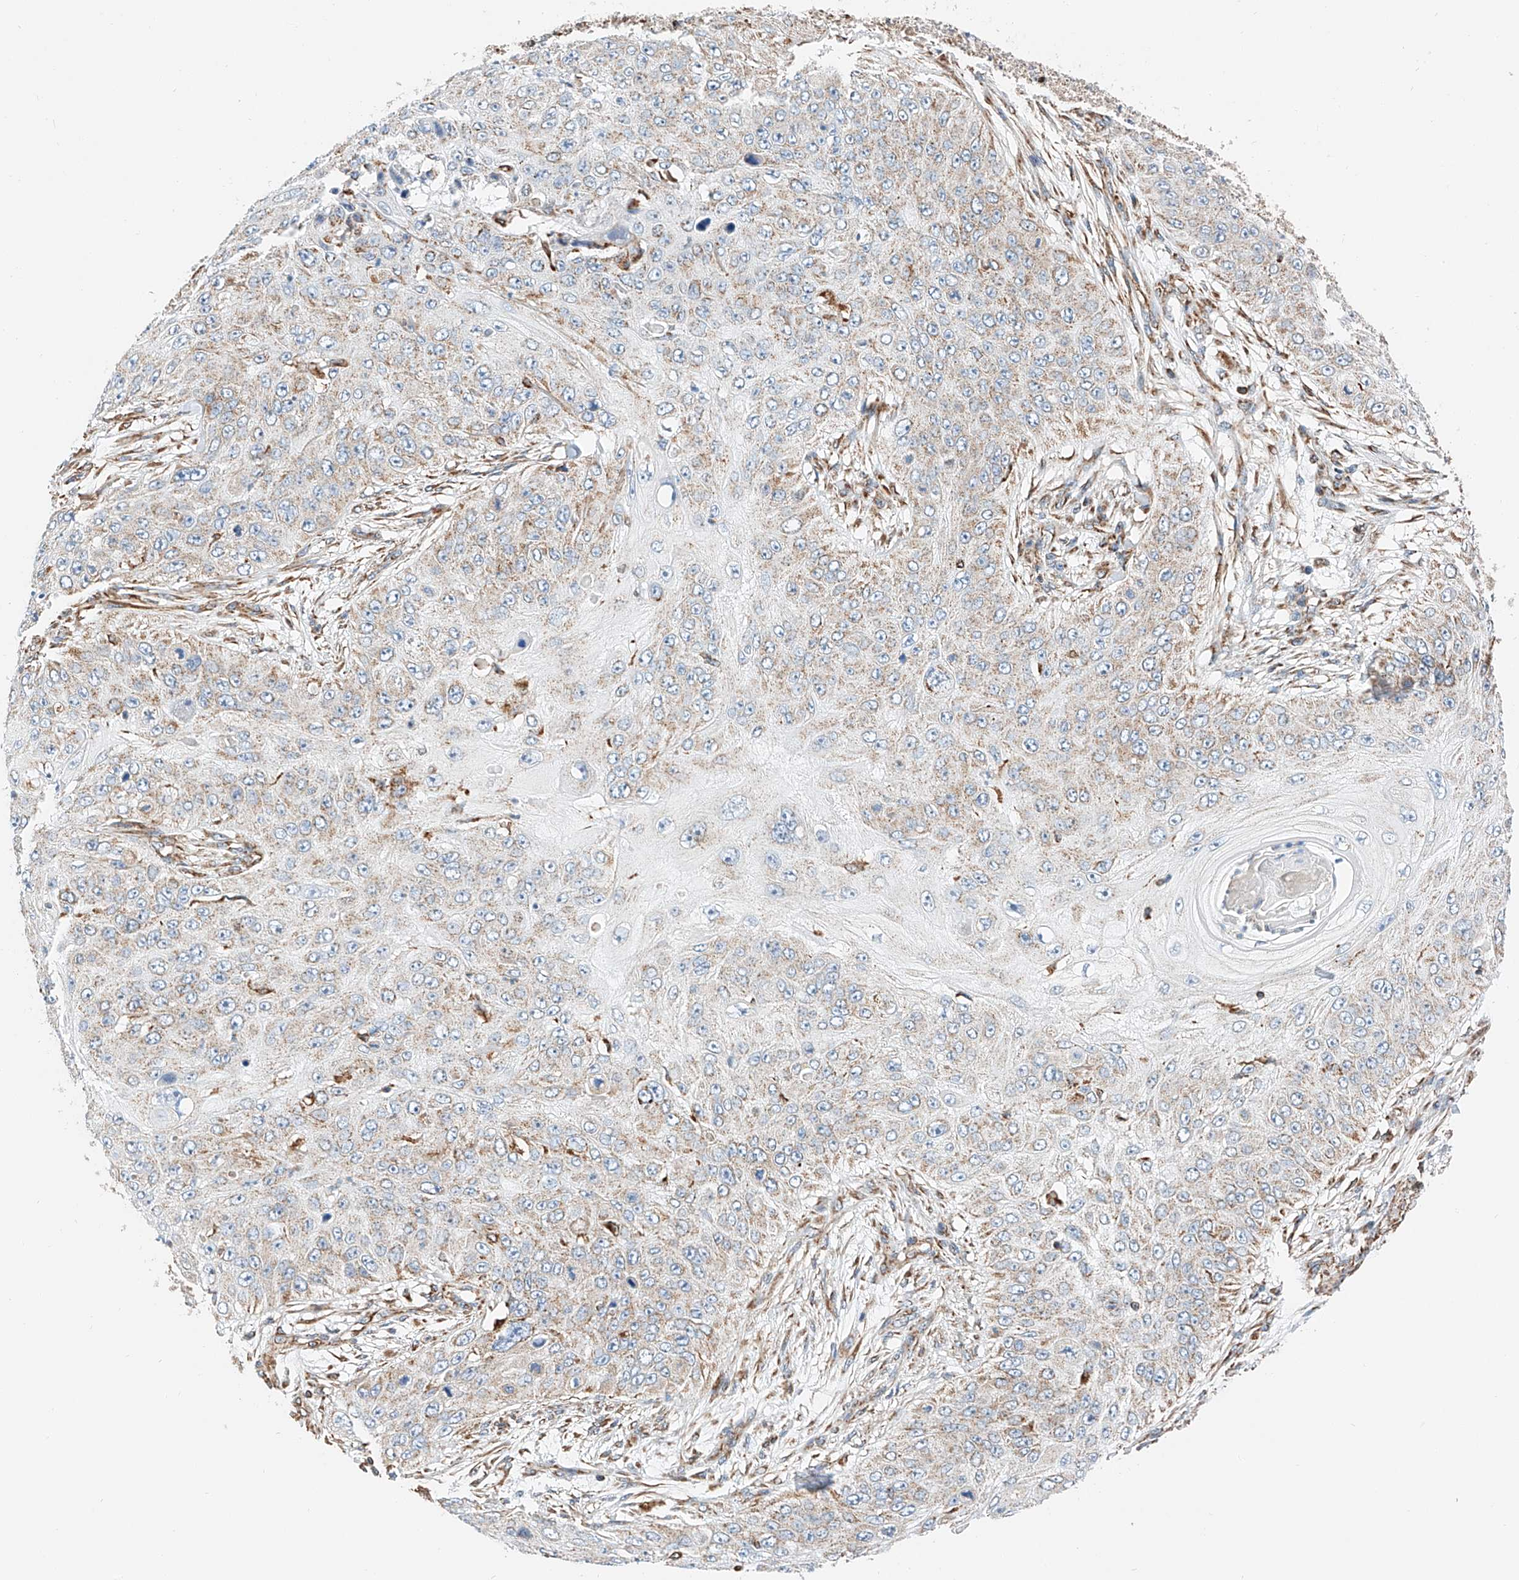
{"staining": {"intensity": "weak", "quantity": ">75%", "location": "cytoplasmic/membranous"}, "tissue": "skin cancer", "cell_type": "Tumor cells", "image_type": "cancer", "snomed": [{"axis": "morphology", "description": "Squamous cell carcinoma, NOS"}, {"axis": "topography", "description": "Skin"}], "caption": "Skin squamous cell carcinoma stained with a protein marker exhibits weak staining in tumor cells.", "gene": "NDUFV3", "patient": {"sex": "female", "age": 80}}